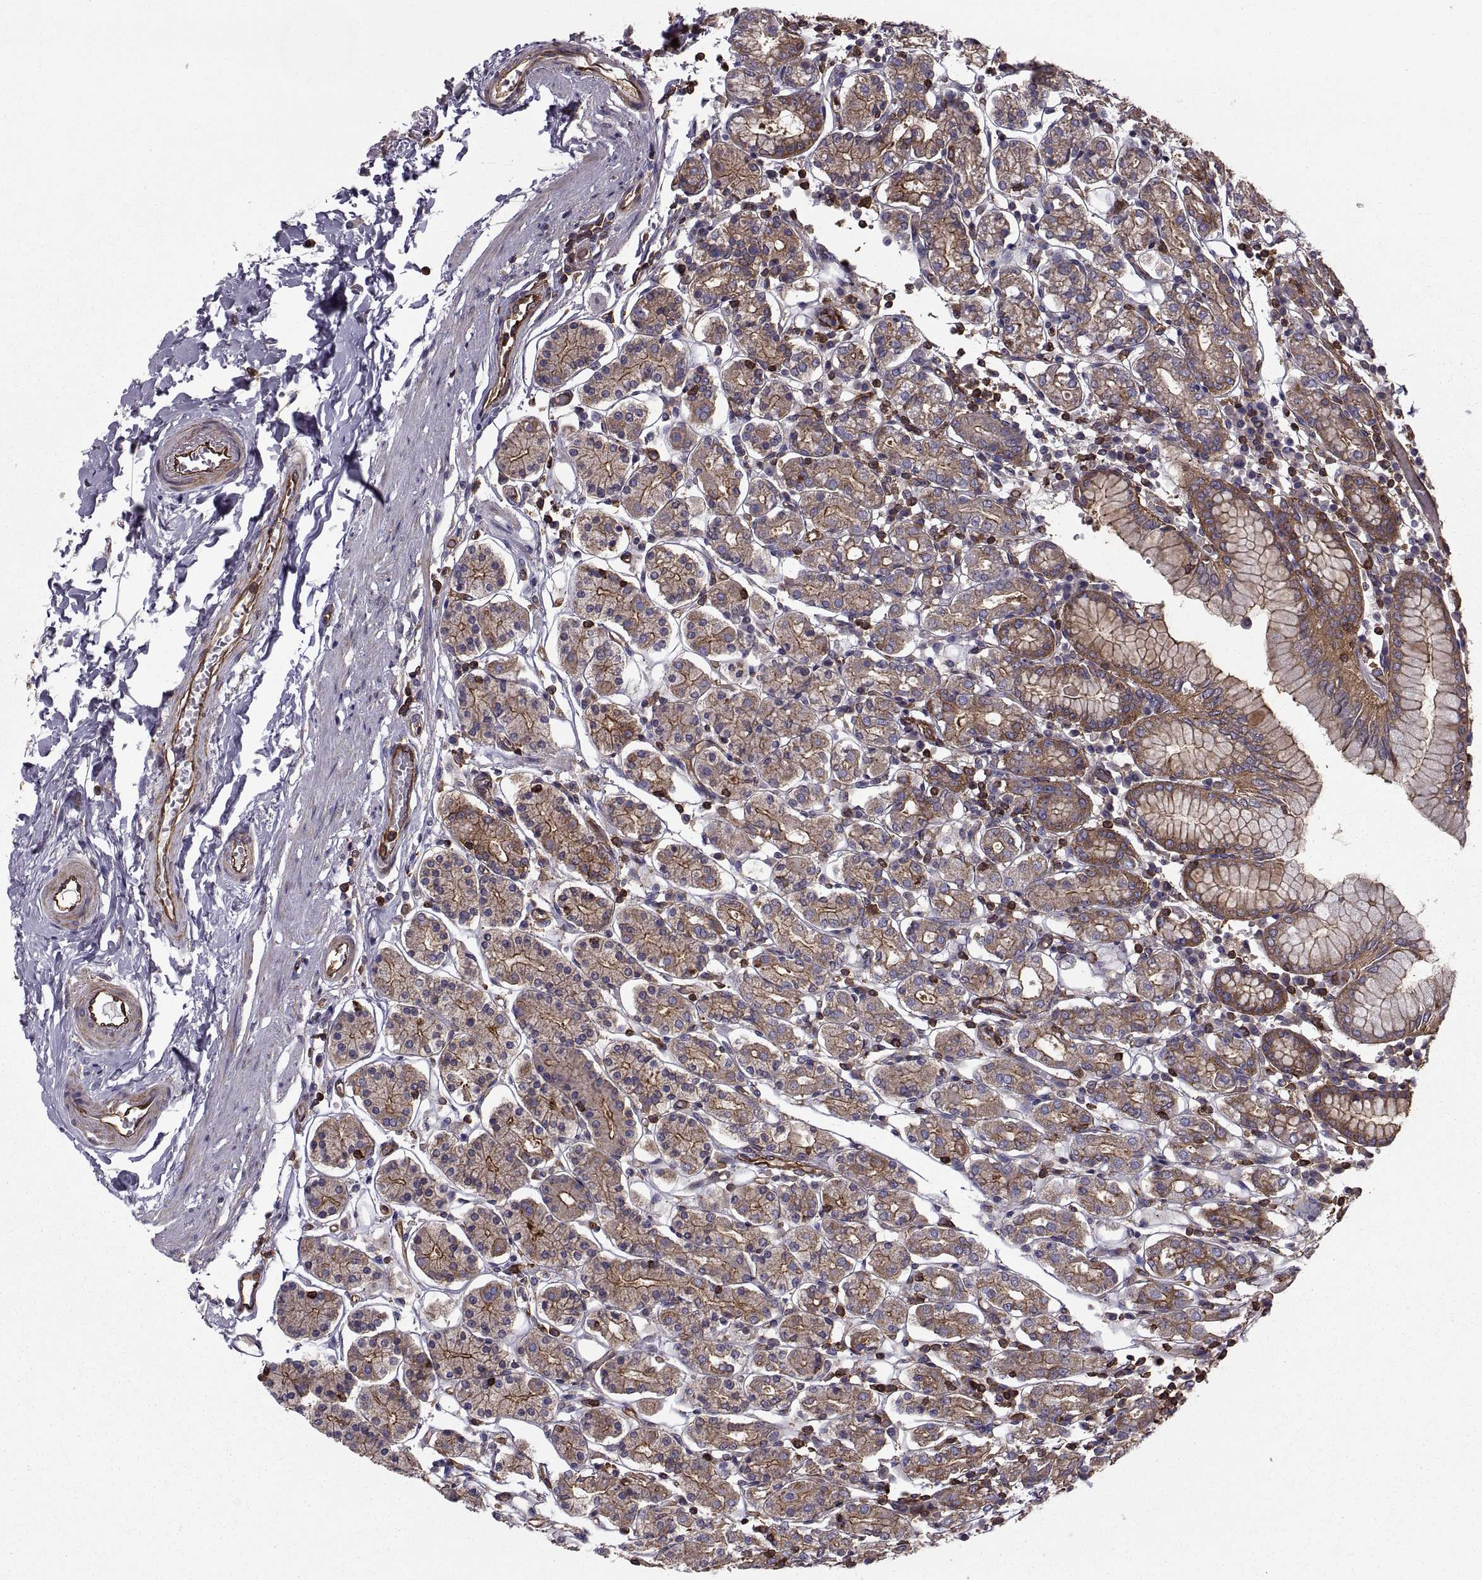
{"staining": {"intensity": "strong", "quantity": ">75%", "location": "cytoplasmic/membranous"}, "tissue": "stomach", "cell_type": "Glandular cells", "image_type": "normal", "snomed": [{"axis": "morphology", "description": "Normal tissue, NOS"}, {"axis": "topography", "description": "Stomach, upper"}, {"axis": "topography", "description": "Stomach"}], "caption": "This histopathology image displays IHC staining of unremarkable stomach, with high strong cytoplasmic/membranous staining in about >75% of glandular cells.", "gene": "MYH9", "patient": {"sex": "male", "age": 62}}